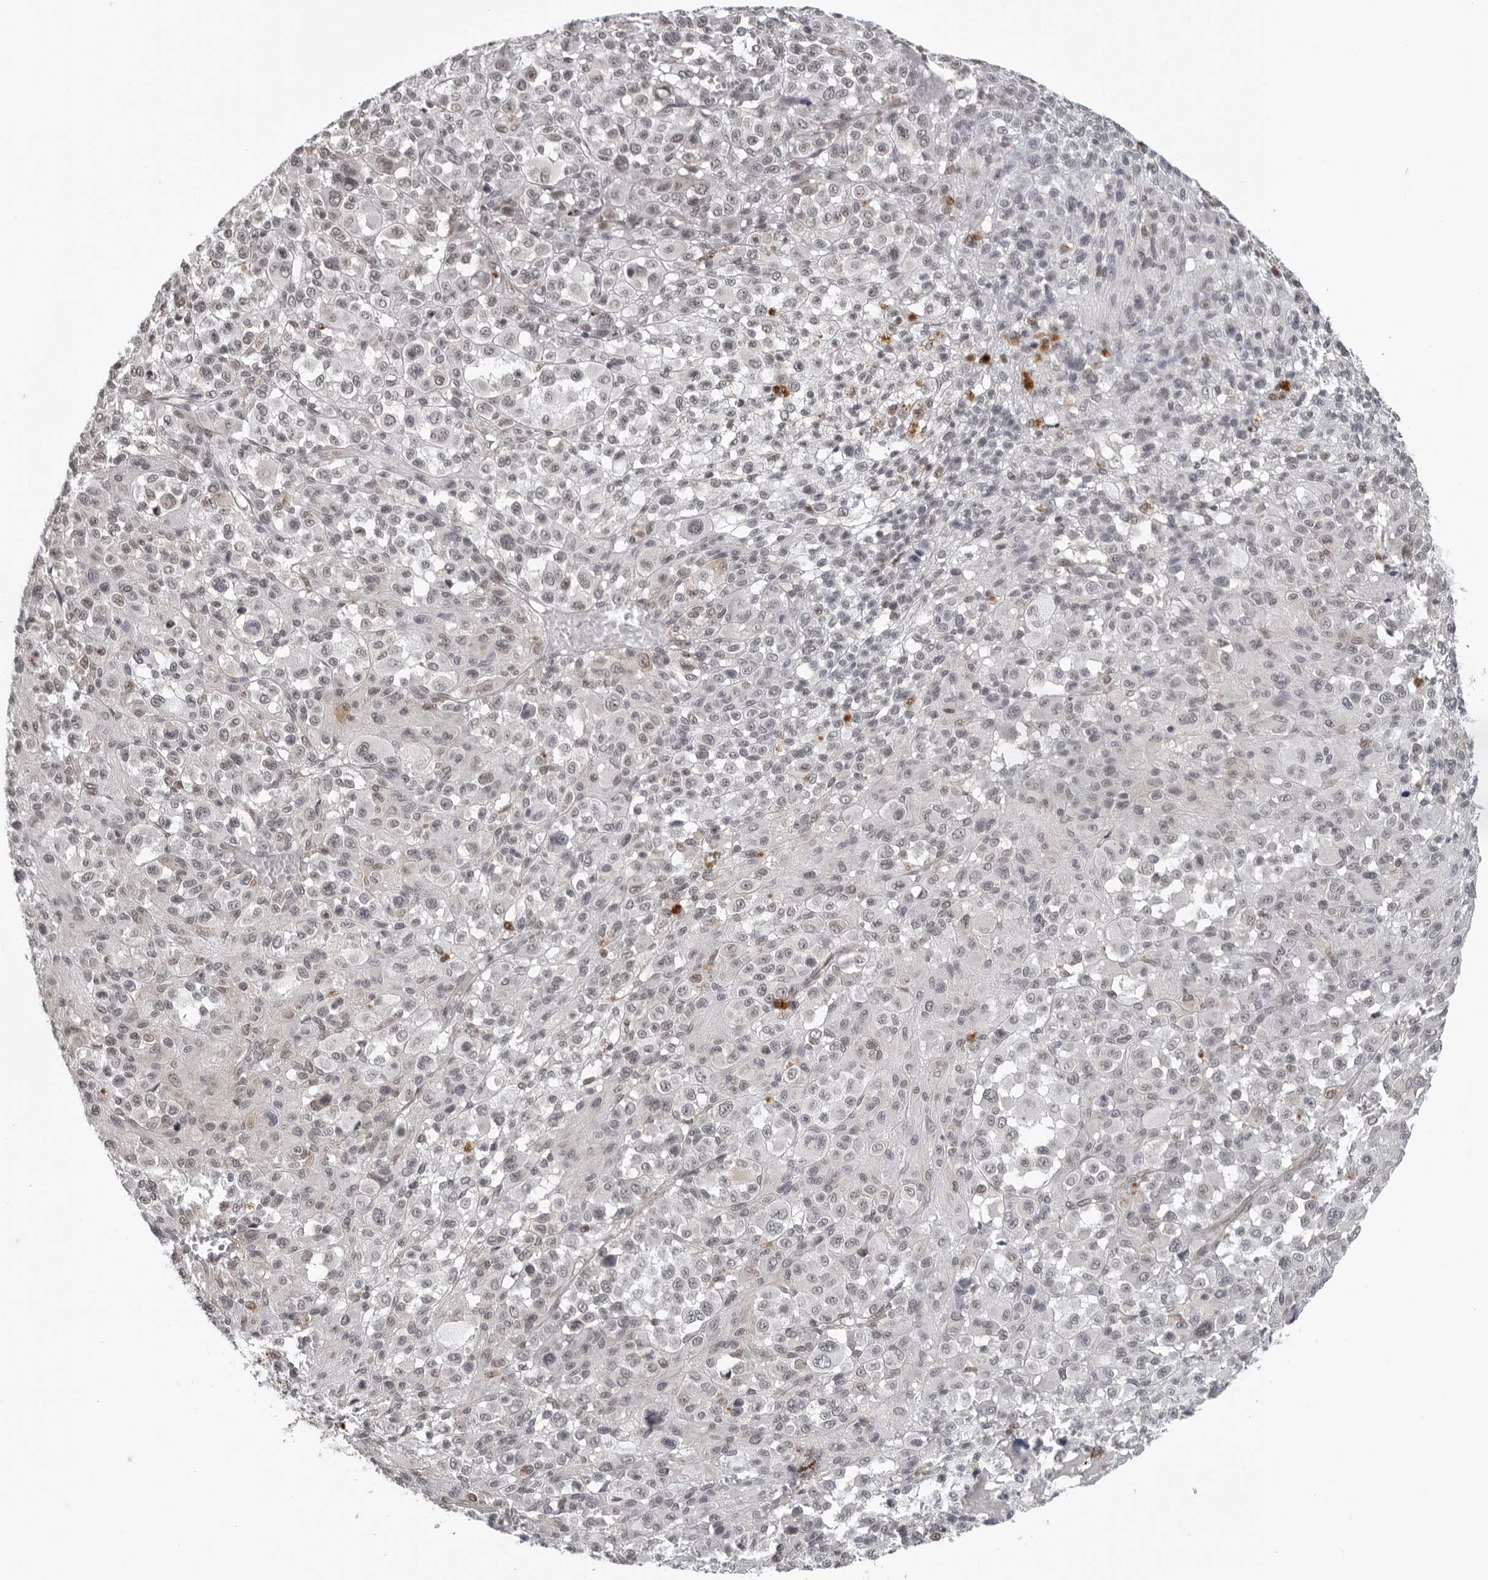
{"staining": {"intensity": "weak", "quantity": "<25%", "location": "cytoplasmic/membranous,nuclear"}, "tissue": "melanoma", "cell_type": "Tumor cells", "image_type": "cancer", "snomed": [{"axis": "morphology", "description": "Malignant melanoma, Metastatic site"}, {"axis": "topography", "description": "Skin"}], "caption": "The immunohistochemistry (IHC) micrograph has no significant positivity in tumor cells of malignant melanoma (metastatic site) tissue.", "gene": "MAF", "patient": {"sex": "female", "age": 74}}